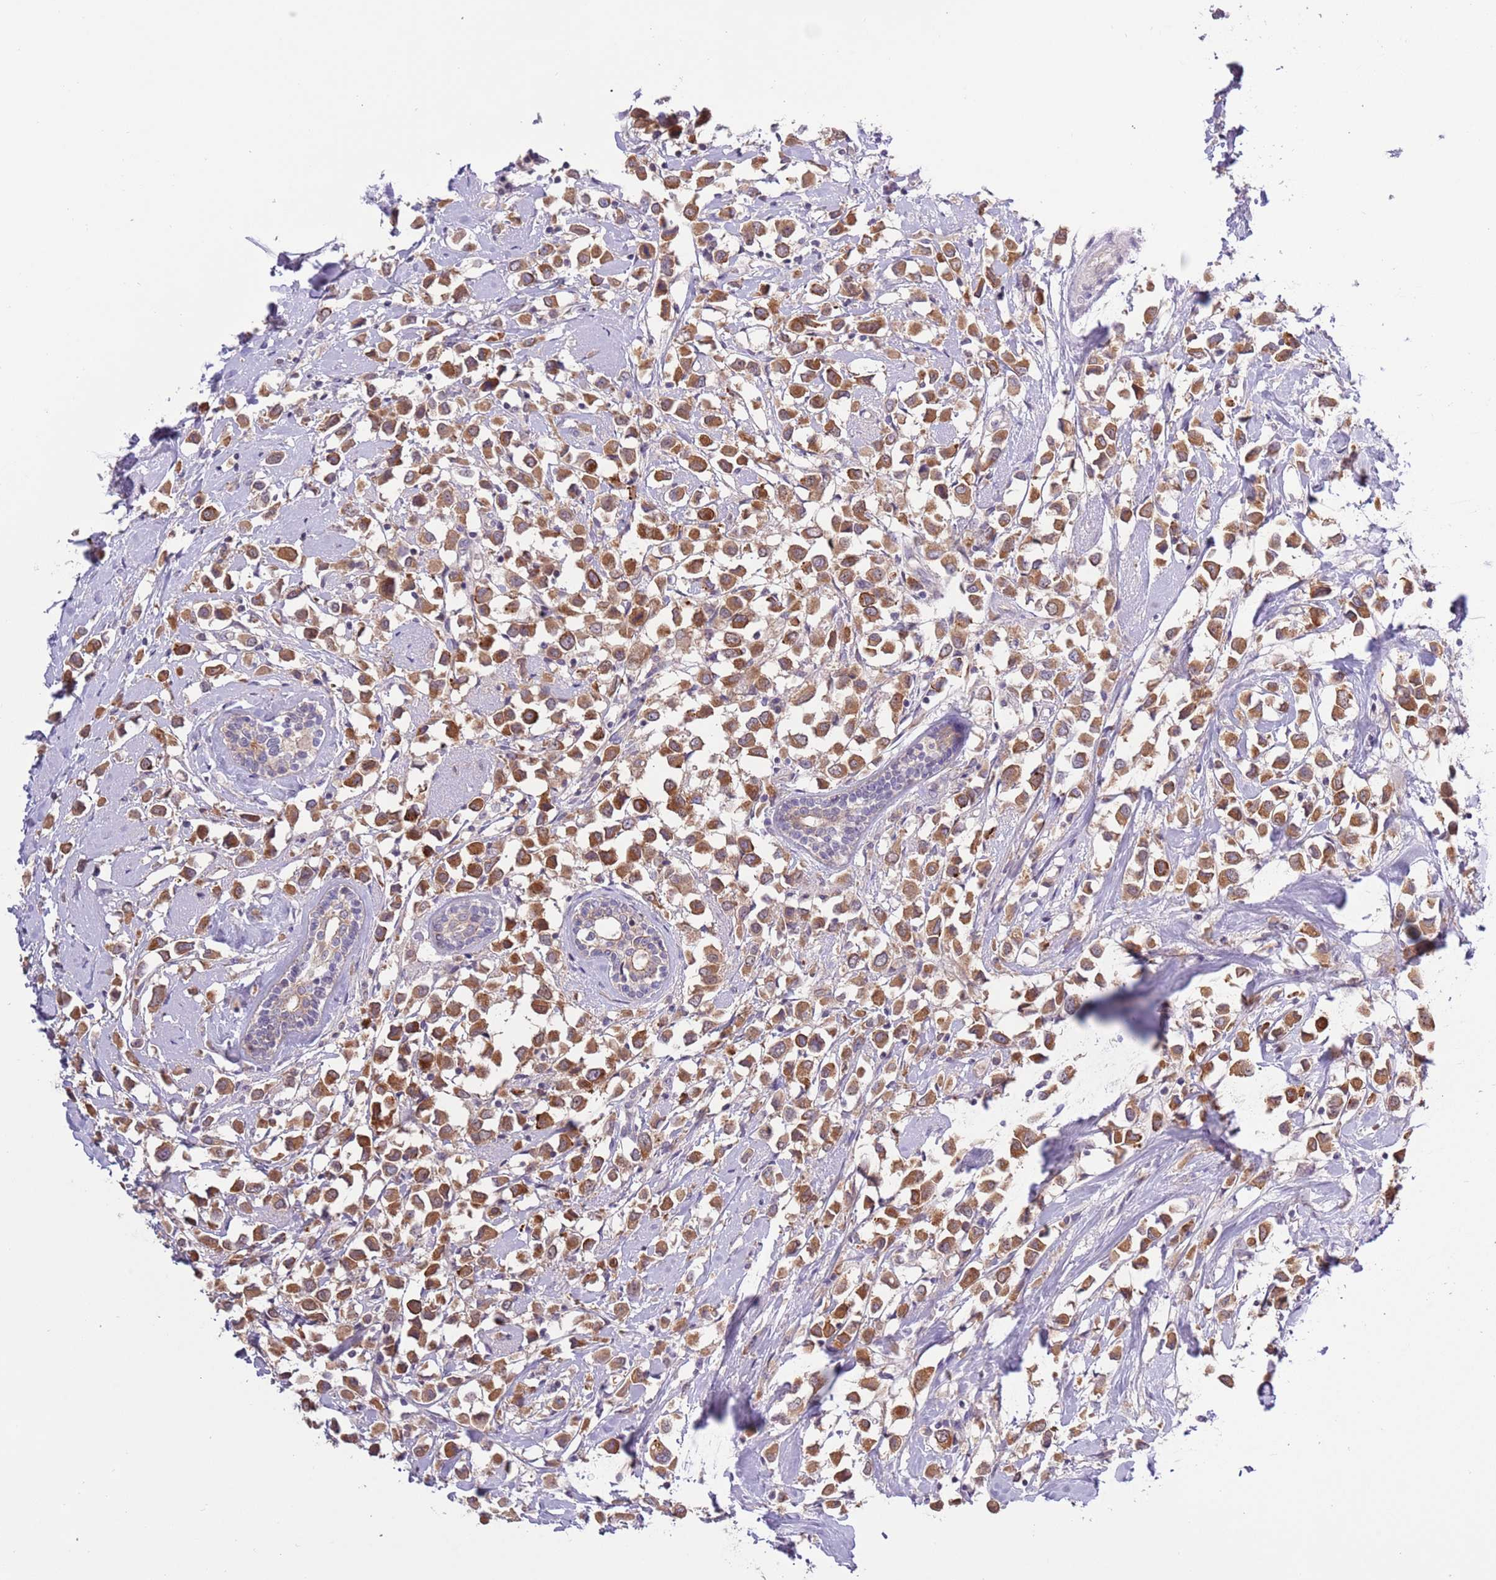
{"staining": {"intensity": "moderate", "quantity": ">75%", "location": "cytoplasmic/membranous"}, "tissue": "breast cancer", "cell_type": "Tumor cells", "image_type": "cancer", "snomed": [{"axis": "morphology", "description": "Duct carcinoma"}, {"axis": "topography", "description": "Breast"}], "caption": "DAB (3,3'-diaminobenzidine) immunohistochemical staining of human breast cancer displays moderate cytoplasmic/membranous protein staining in approximately >75% of tumor cells.", "gene": "SHROOM3", "patient": {"sex": "female", "age": 61}}